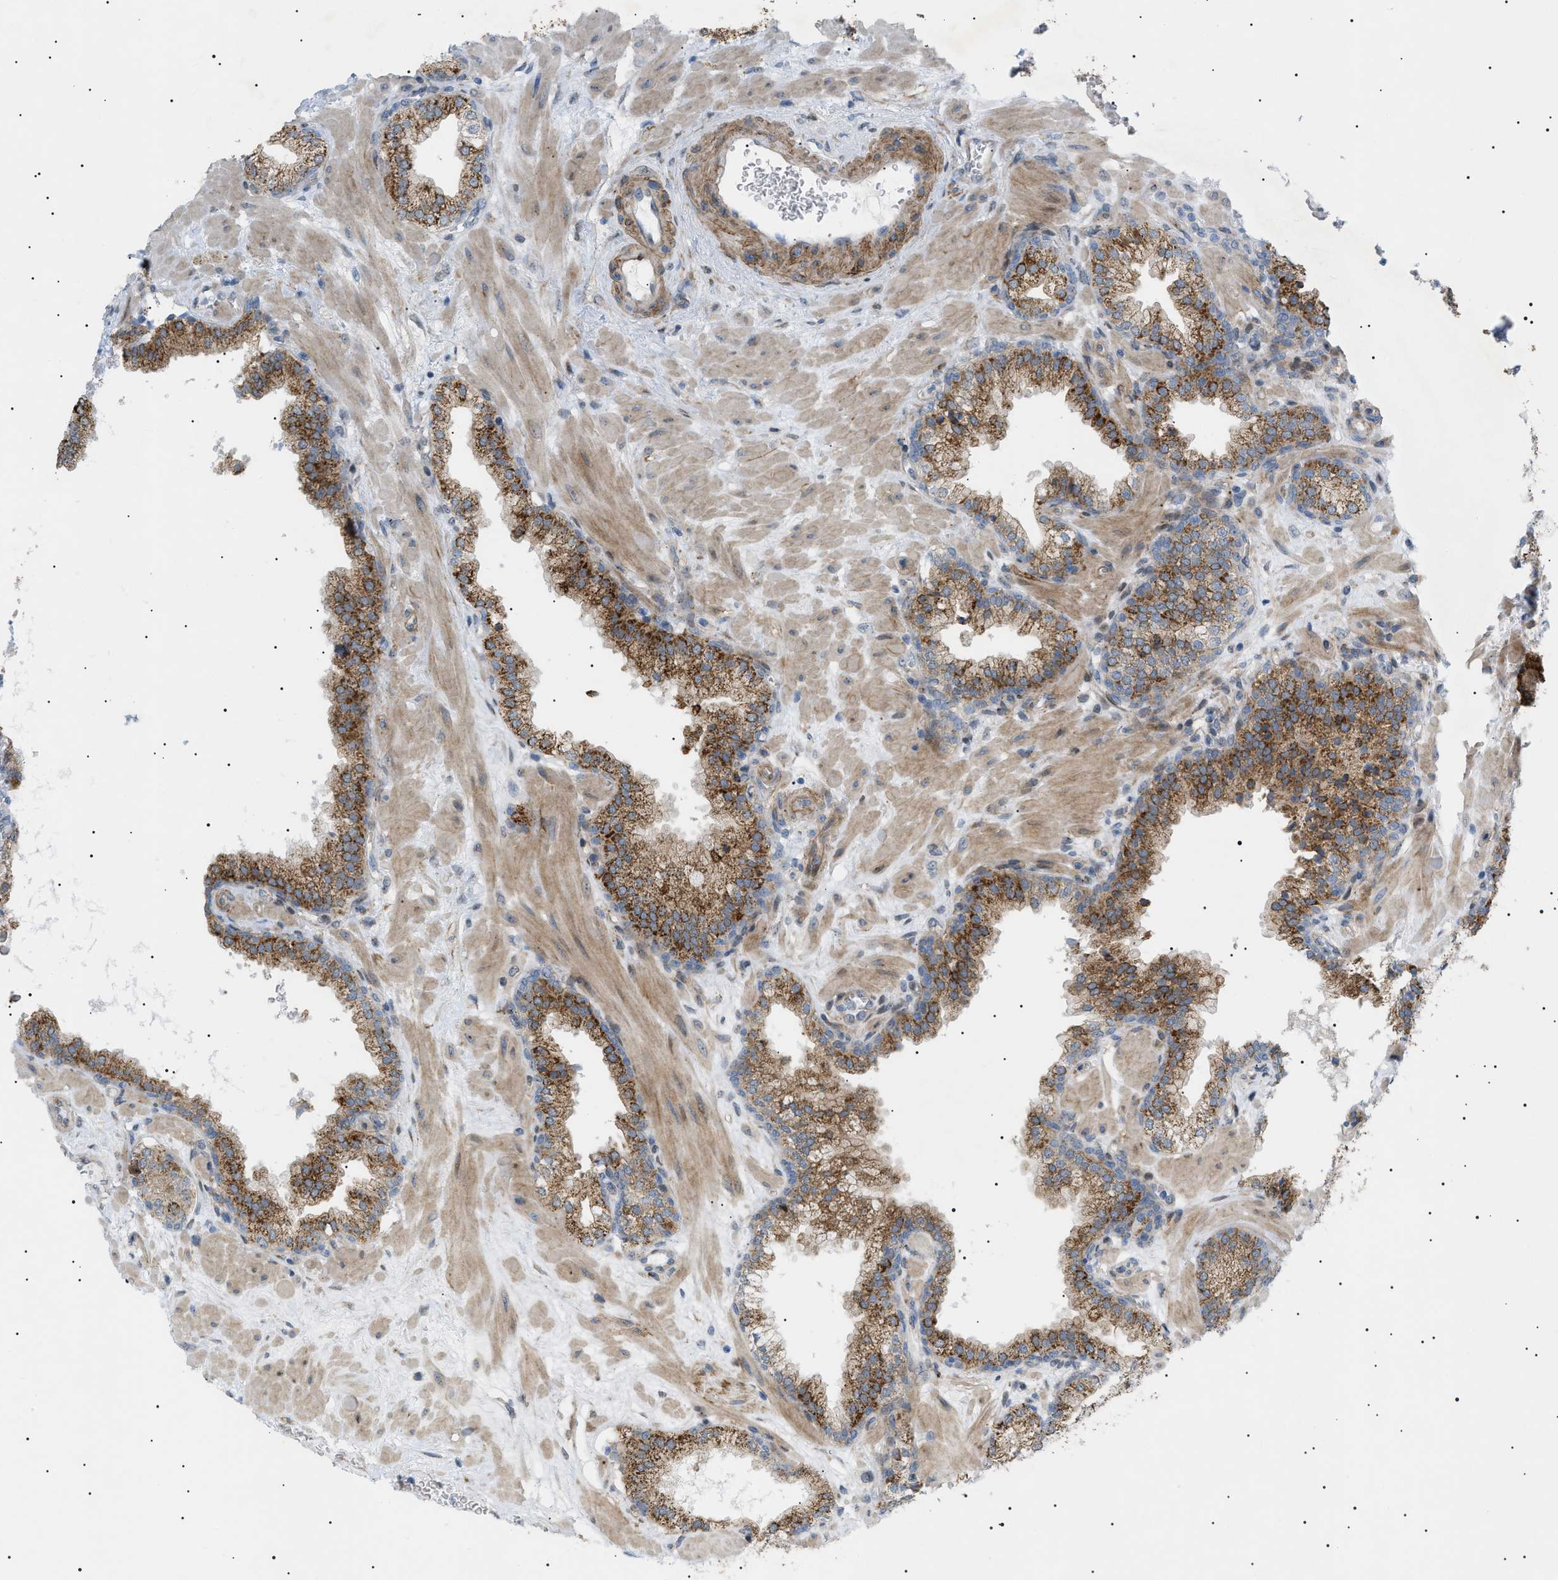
{"staining": {"intensity": "moderate", "quantity": ">75%", "location": "cytoplasmic/membranous"}, "tissue": "prostate", "cell_type": "Glandular cells", "image_type": "normal", "snomed": [{"axis": "morphology", "description": "Normal tissue, NOS"}, {"axis": "morphology", "description": "Urothelial carcinoma, Low grade"}, {"axis": "topography", "description": "Urinary bladder"}, {"axis": "topography", "description": "Prostate"}], "caption": "Immunohistochemistry (IHC) photomicrograph of benign human prostate stained for a protein (brown), which displays medium levels of moderate cytoplasmic/membranous staining in about >75% of glandular cells.", "gene": "SFXN5", "patient": {"sex": "male", "age": 60}}